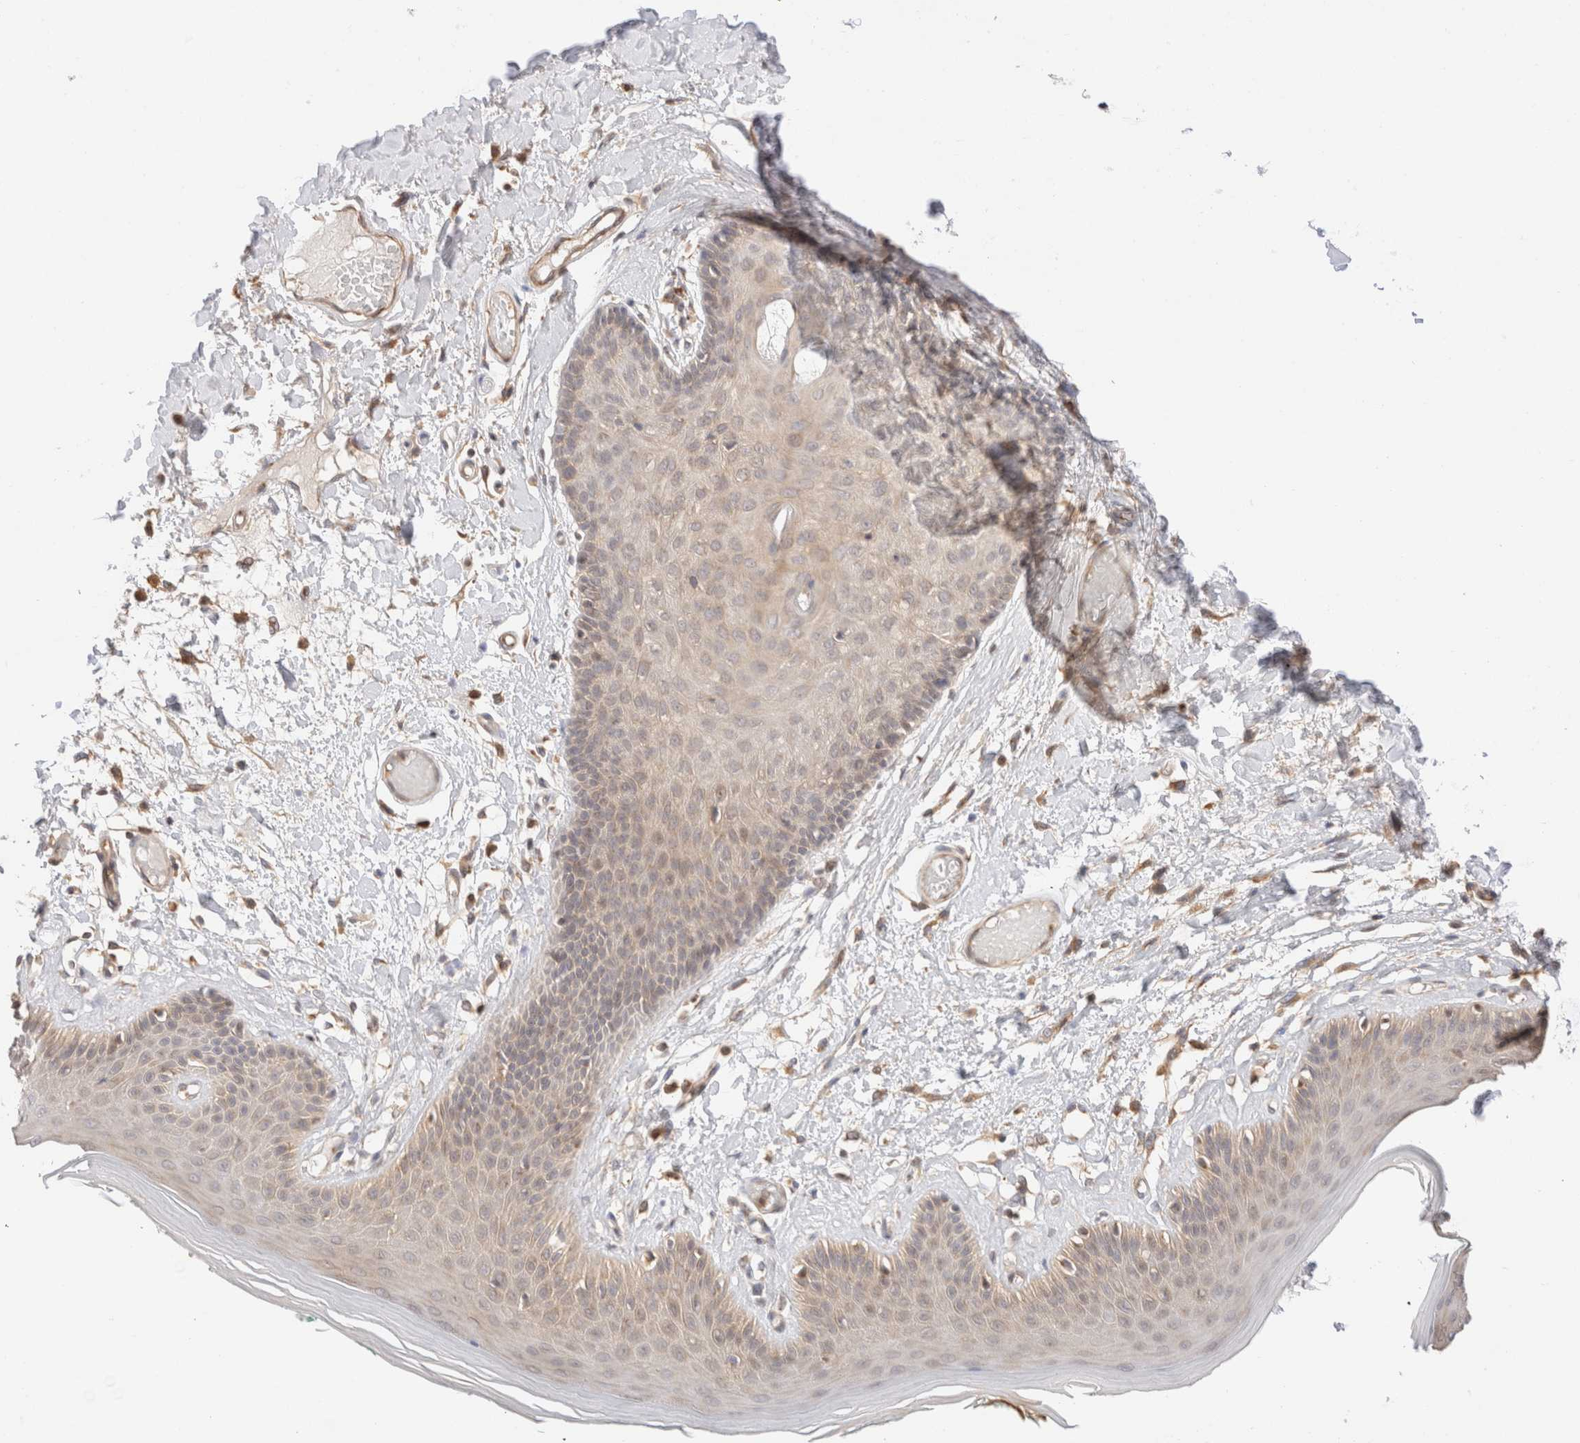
{"staining": {"intensity": "moderate", "quantity": "25%-75%", "location": "cytoplasmic/membranous"}, "tissue": "skin", "cell_type": "Epidermal cells", "image_type": "normal", "snomed": [{"axis": "morphology", "description": "Normal tissue, NOS"}, {"axis": "topography", "description": "Vulva"}], "caption": "High-magnification brightfield microscopy of normal skin stained with DAB (3,3'-diaminobenzidine) (brown) and counterstained with hematoxylin (blue). epidermal cells exhibit moderate cytoplasmic/membranous positivity is present in about25%-75% of cells.", "gene": "RABEP1", "patient": {"sex": "female", "age": 73}}